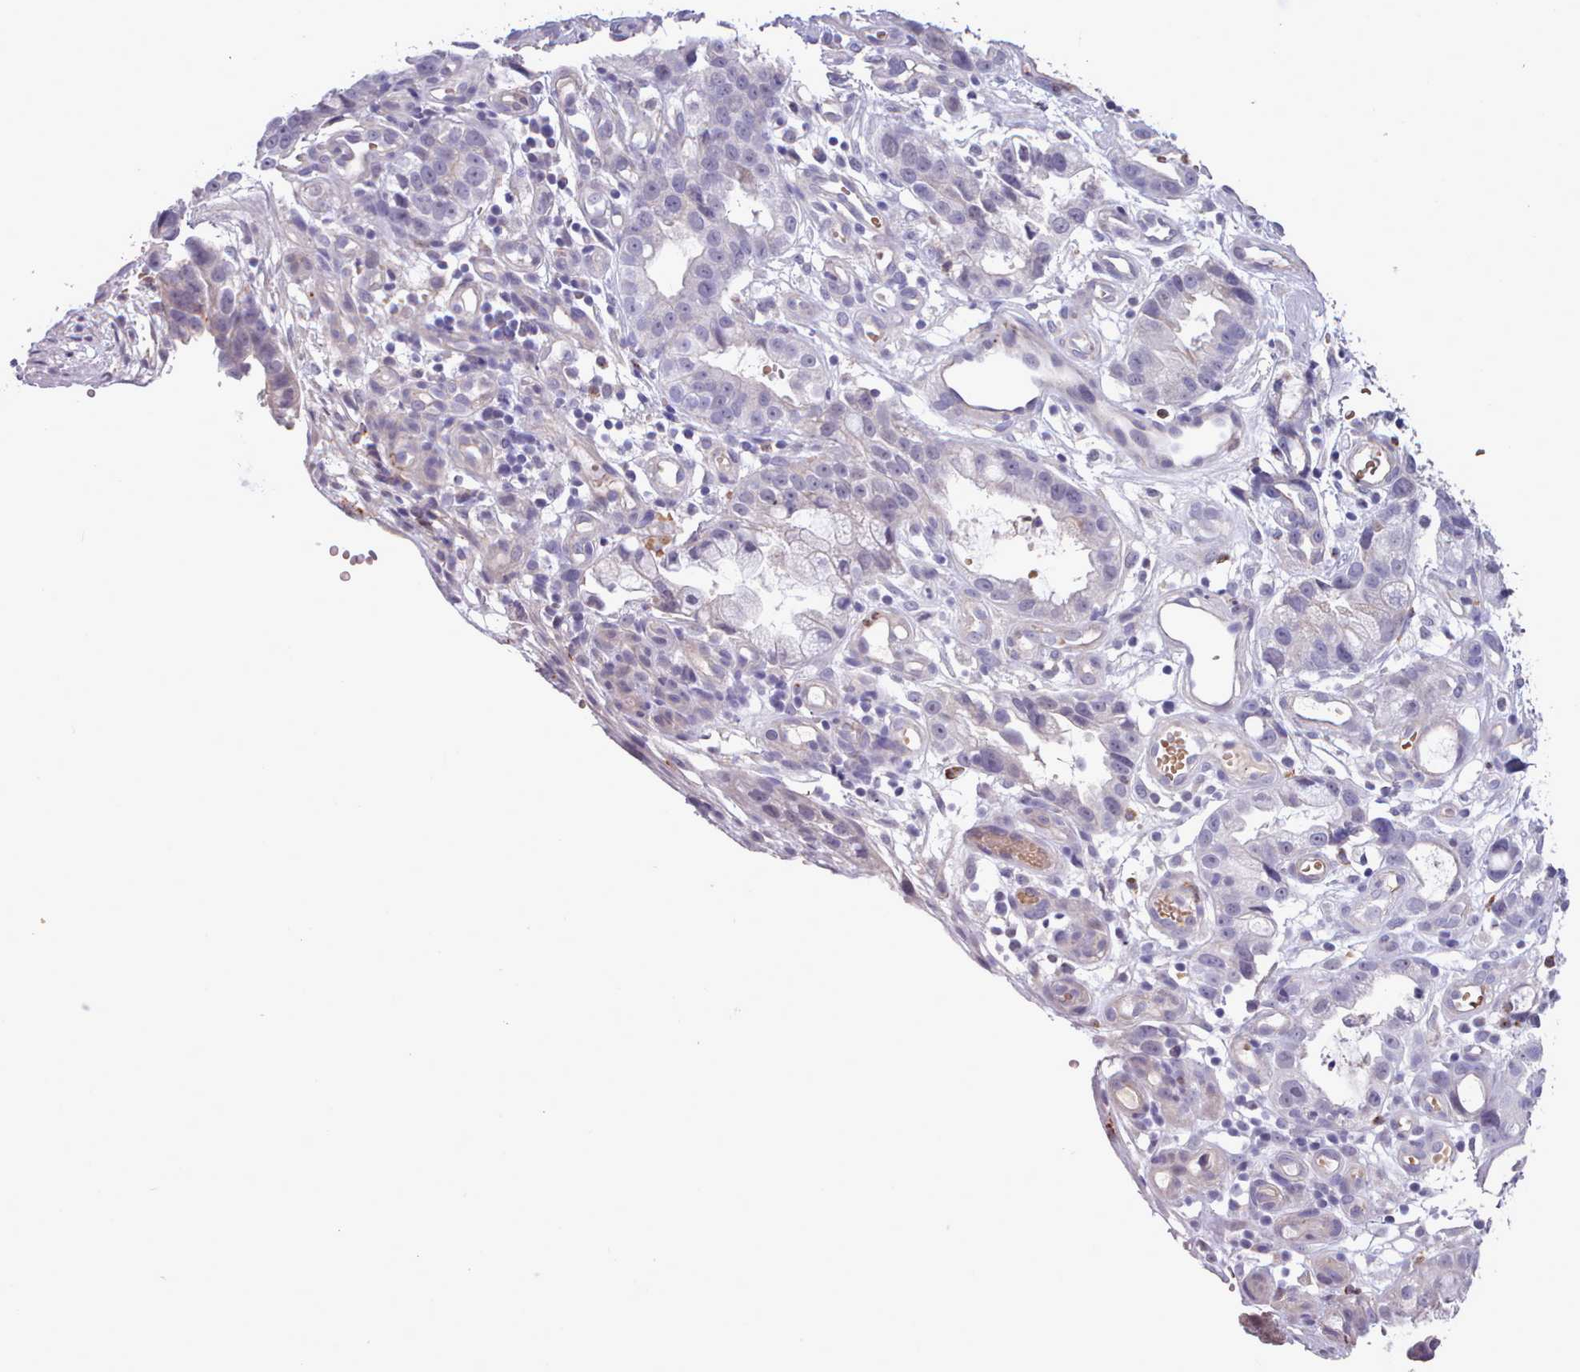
{"staining": {"intensity": "negative", "quantity": "none", "location": "none"}, "tissue": "stomach cancer", "cell_type": "Tumor cells", "image_type": "cancer", "snomed": [{"axis": "morphology", "description": "Adenocarcinoma, NOS"}, {"axis": "topography", "description": "Stomach"}], "caption": "Stomach cancer stained for a protein using immunohistochemistry (IHC) shows no expression tumor cells.", "gene": "KCTD16", "patient": {"sex": "male", "age": 55}}